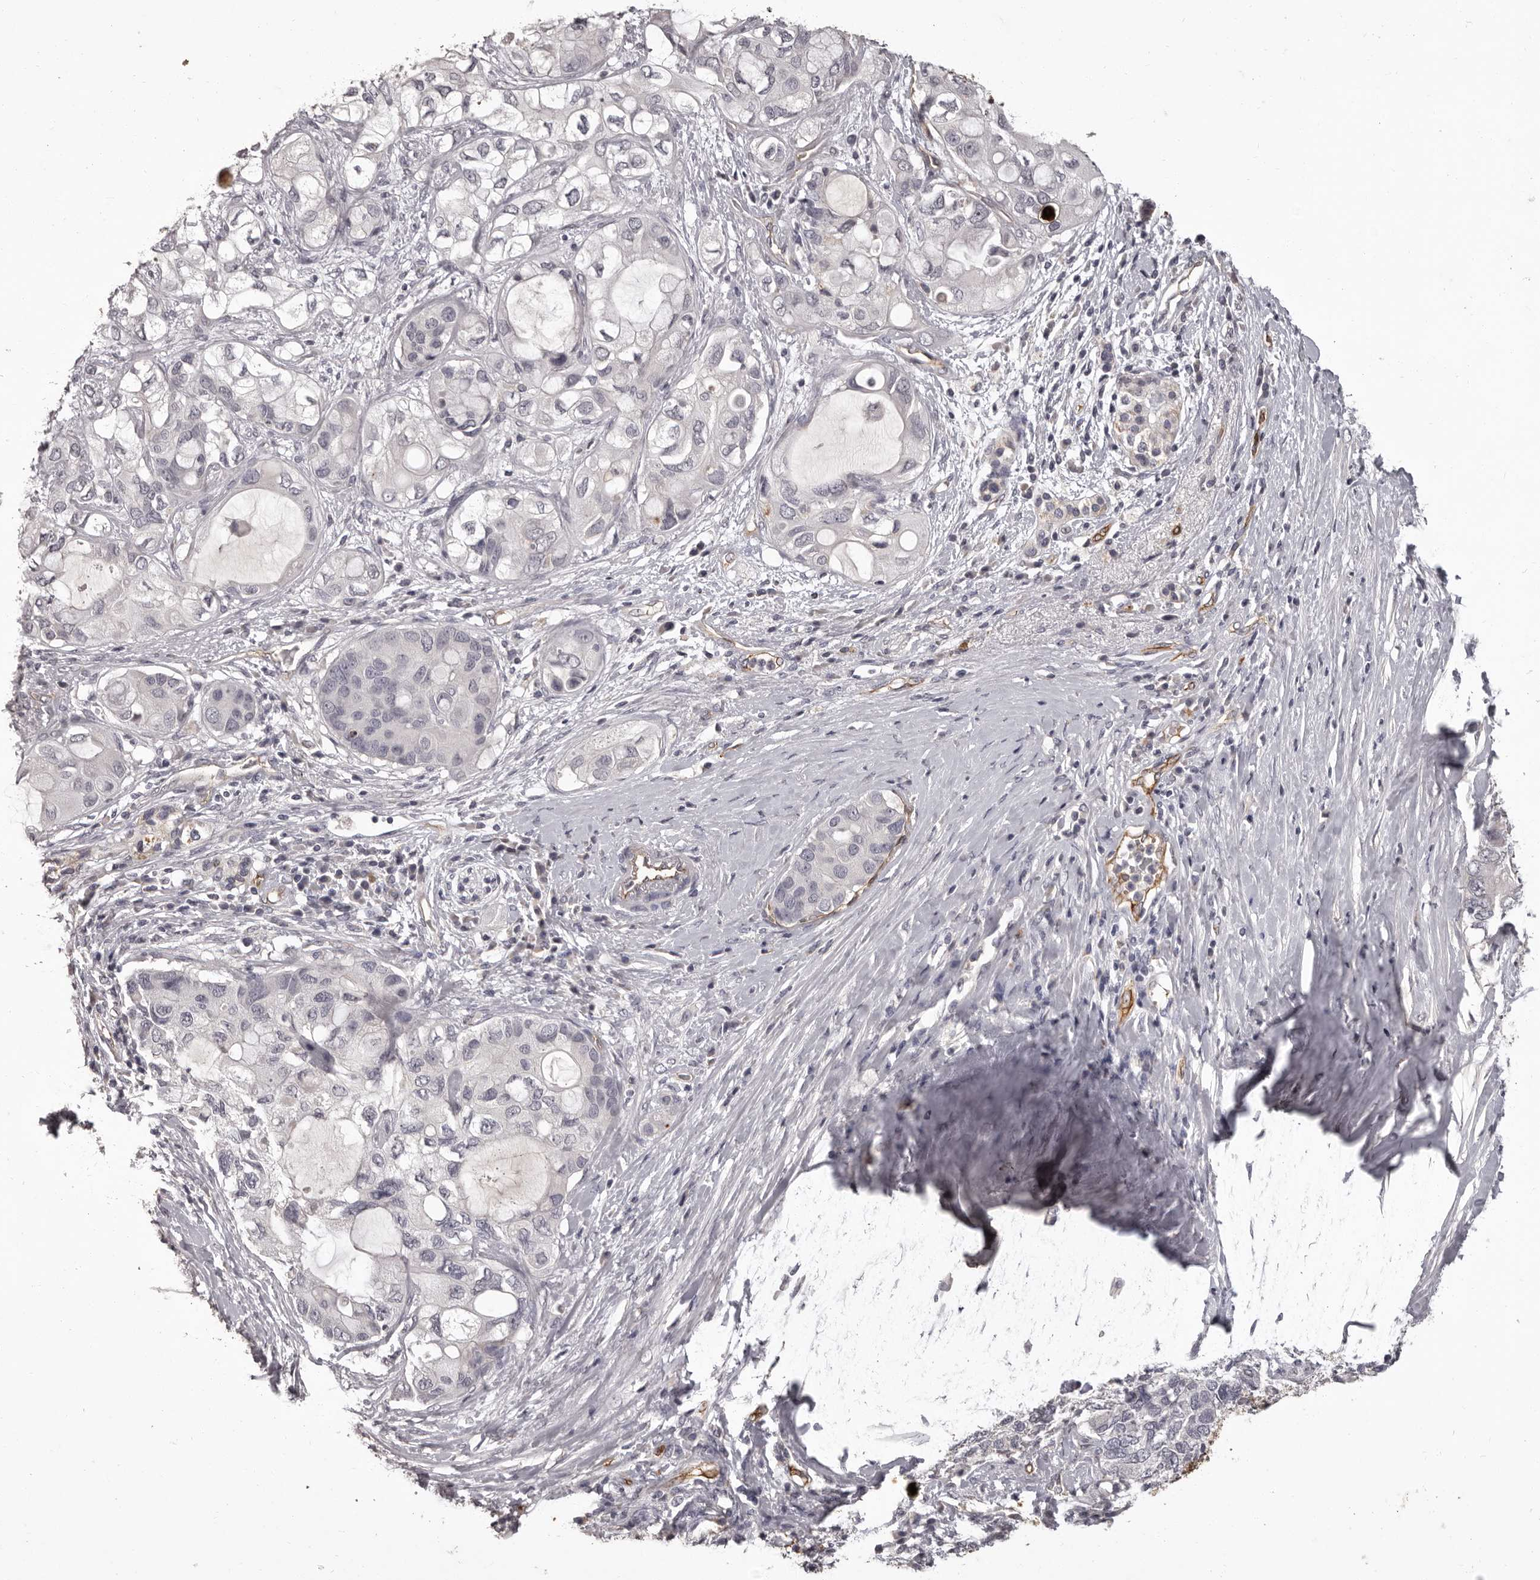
{"staining": {"intensity": "strong", "quantity": "<25%", "location": "cytoplasmic/membranous"}, "tissue": "pancreatic cancer", "cell_type": "Tumor cells", "image_type": "cancer", "snomed": [{"axis": "morphology", "description": "Adenocarcinoma, NOS"}, {"axis": "topography", "description": "Pancreas"}], "caption": "High-magnification brightfield microscopy of pancreatic cancer stained with DAB (brown) and counterstained with hematoxylin (blue). tumor cells exhibit strong cytoplasmic/membranous staining is seen in approximately<25% of cells. (brown staining indicates protein expression, while blue staining denotes nuclei).", "gene": "GPR78", "patient": {"sex": "female", "age": 56}}